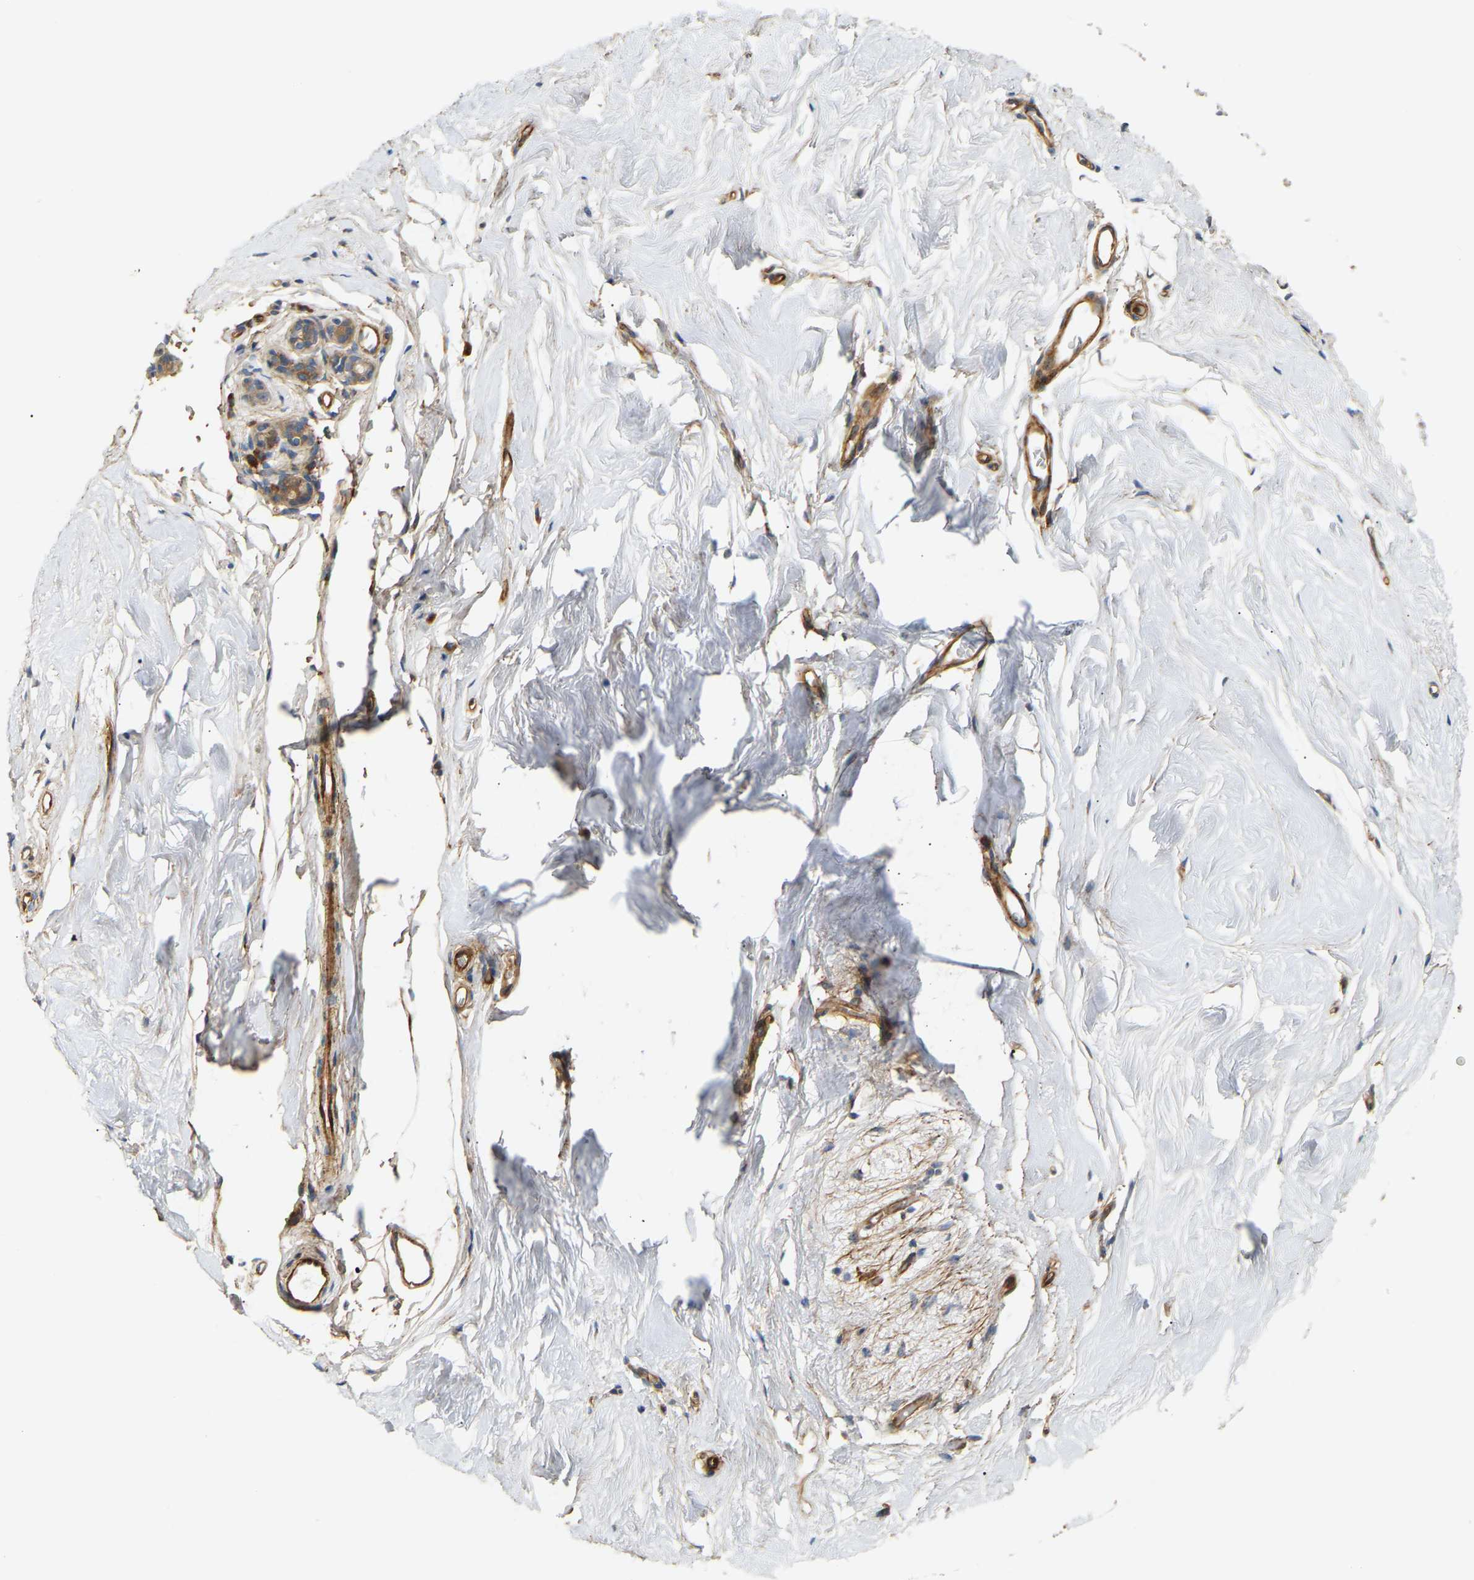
{"staining": {"intensity": "weak", "quantity": "25%-75%", "location": "cytoplasmic/membranous"}, "tissue": "breast", "cell_type": "Adipocytes", "image_type": "normal", "snomed": [{"axis": "morphology", "description": "Normal tissue, NOS"}, {"axis": "topography", "description": "Breast"}], "caption": "Breast stained for a protein reveals weak cytoplasmic/membranous positivity in adipocytes. The staining was performed using DAB (3,3'-diaminobenzidine) to visualize the protein expression in brown, while the nuclei were stained in blue with hematoxylin (Magnification: 20x).", "gene": "PLCG2", "patient": {"sex": "female", "age": 62}}